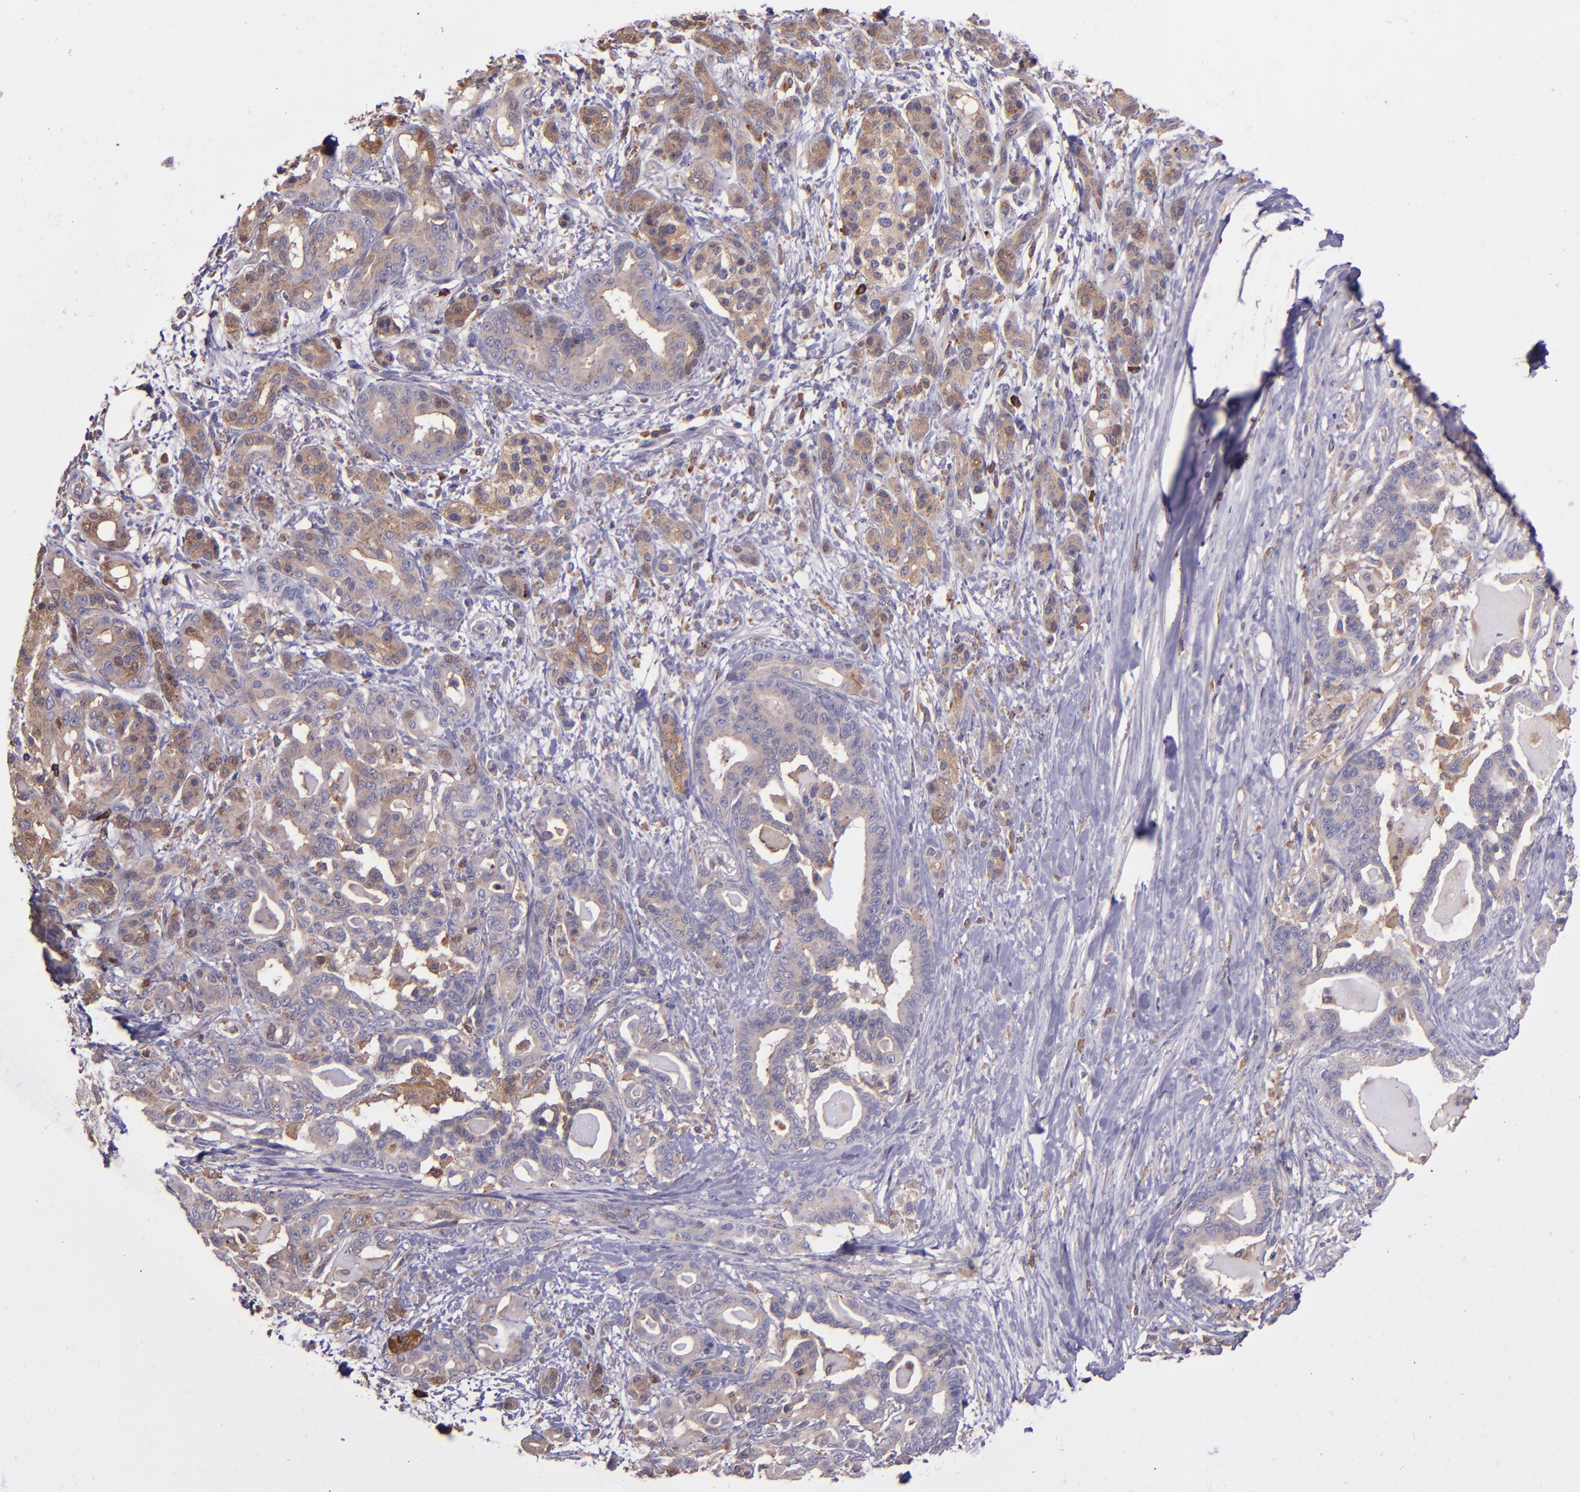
{"staining": {"intensity": "weak", "quantity": ">75%", "location": "cytoplasmic/membranous"}, "tissue": "pancreatic cancer", "cell_type": "Tumor cells", "image_type": "cancer", "snomed": [{"axis": "morphology", "description": "Adenocarcinoma, NOS"}, {"axis": "topography", "description": "Pancreas"}], "caption": "Immunohistochemical staining of human pancreatic cancer (adenocarcinoma) displays low levels of weak cytoplasmic/membranous protein staining in about >75% of tumor cells.", "gene": "WASHC1", "patient": {"sex": "male", "age": 63}}